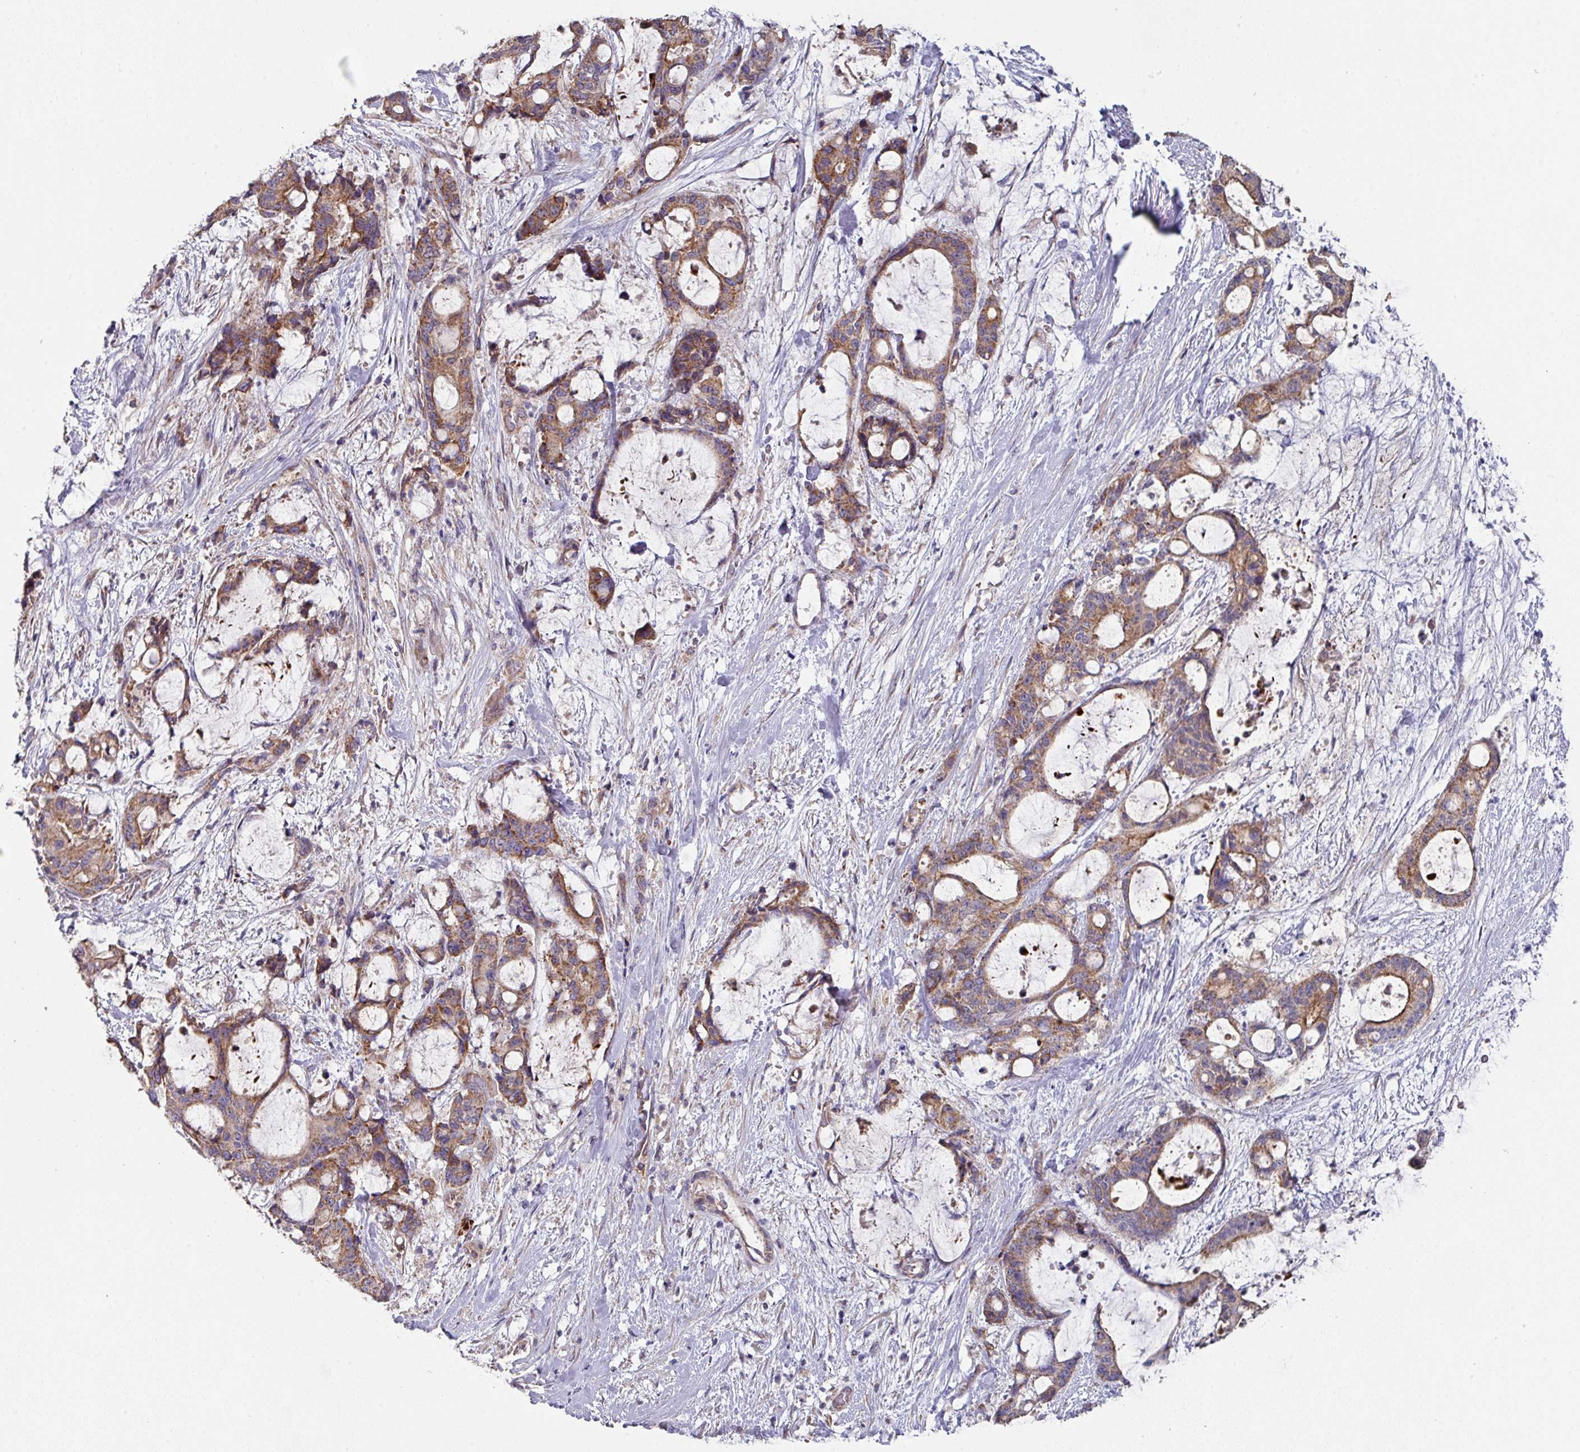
{"staining": {"intensity": "moderate", "quantity": ">75%", "location": "cytoplasmic/membranous"}, "tissue": "liver cancer", "cell_type": "Tumor cells", "image_type": "cancer", "snomed": [{"axis": "morphology", "description": "Normal tissue, NOS"}, {"axis": "morphology", "description": "Cholangiocarcinoma"}, {"axis": "topography", "description": "Liver"}, {"axis": "topography", "description": "Peripheral nerve tissue"}], "caption": "Liver cancer stained for a protein displays moderate cytoplasmic/membranous positivity in tumor cells.", "gene": "DCAF12L2", "patient": {"sex": "female", "age": 73}}